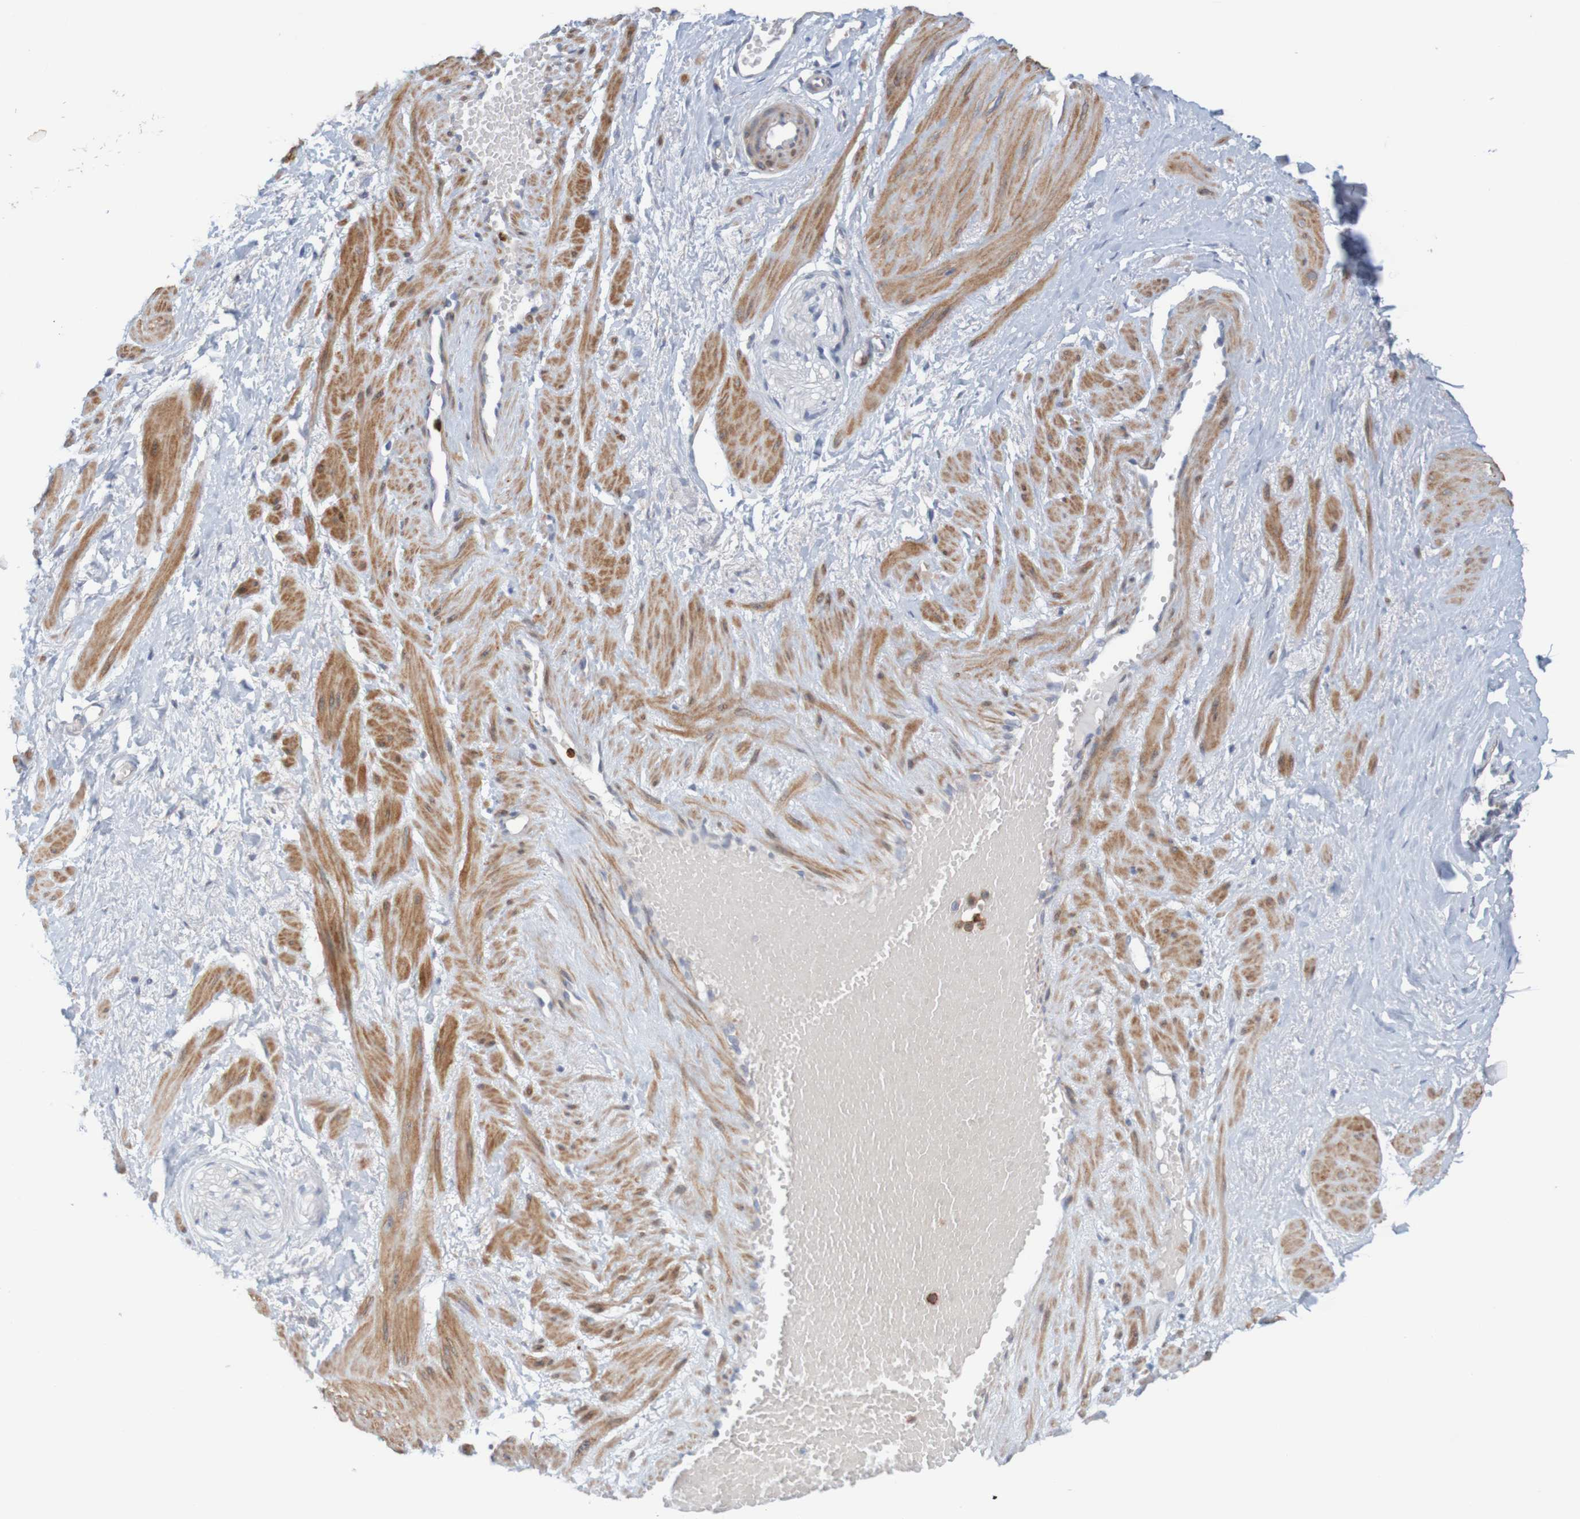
{"staining": {"intensity": "negative", "quantity": "none", "location": "none"}, "tissue": "adipose tissue", "cell_type": "Adipocytes", "image_type": "normal", "snomed": [{"axis": "morphology", "description": "Normal tissue, NOS"}, {"axis": "topography", "description": "Soft tissue"}, {"axis": "topography", "description": "Vascular tissue"}], "caption": "This is an immunohistochemistry (IHC) micrograph of unremarkable human adipose tissue. There is no positivity in adipocytes.", "gene": "KRT23", "patient": {"sex": "female", "age": 35}}